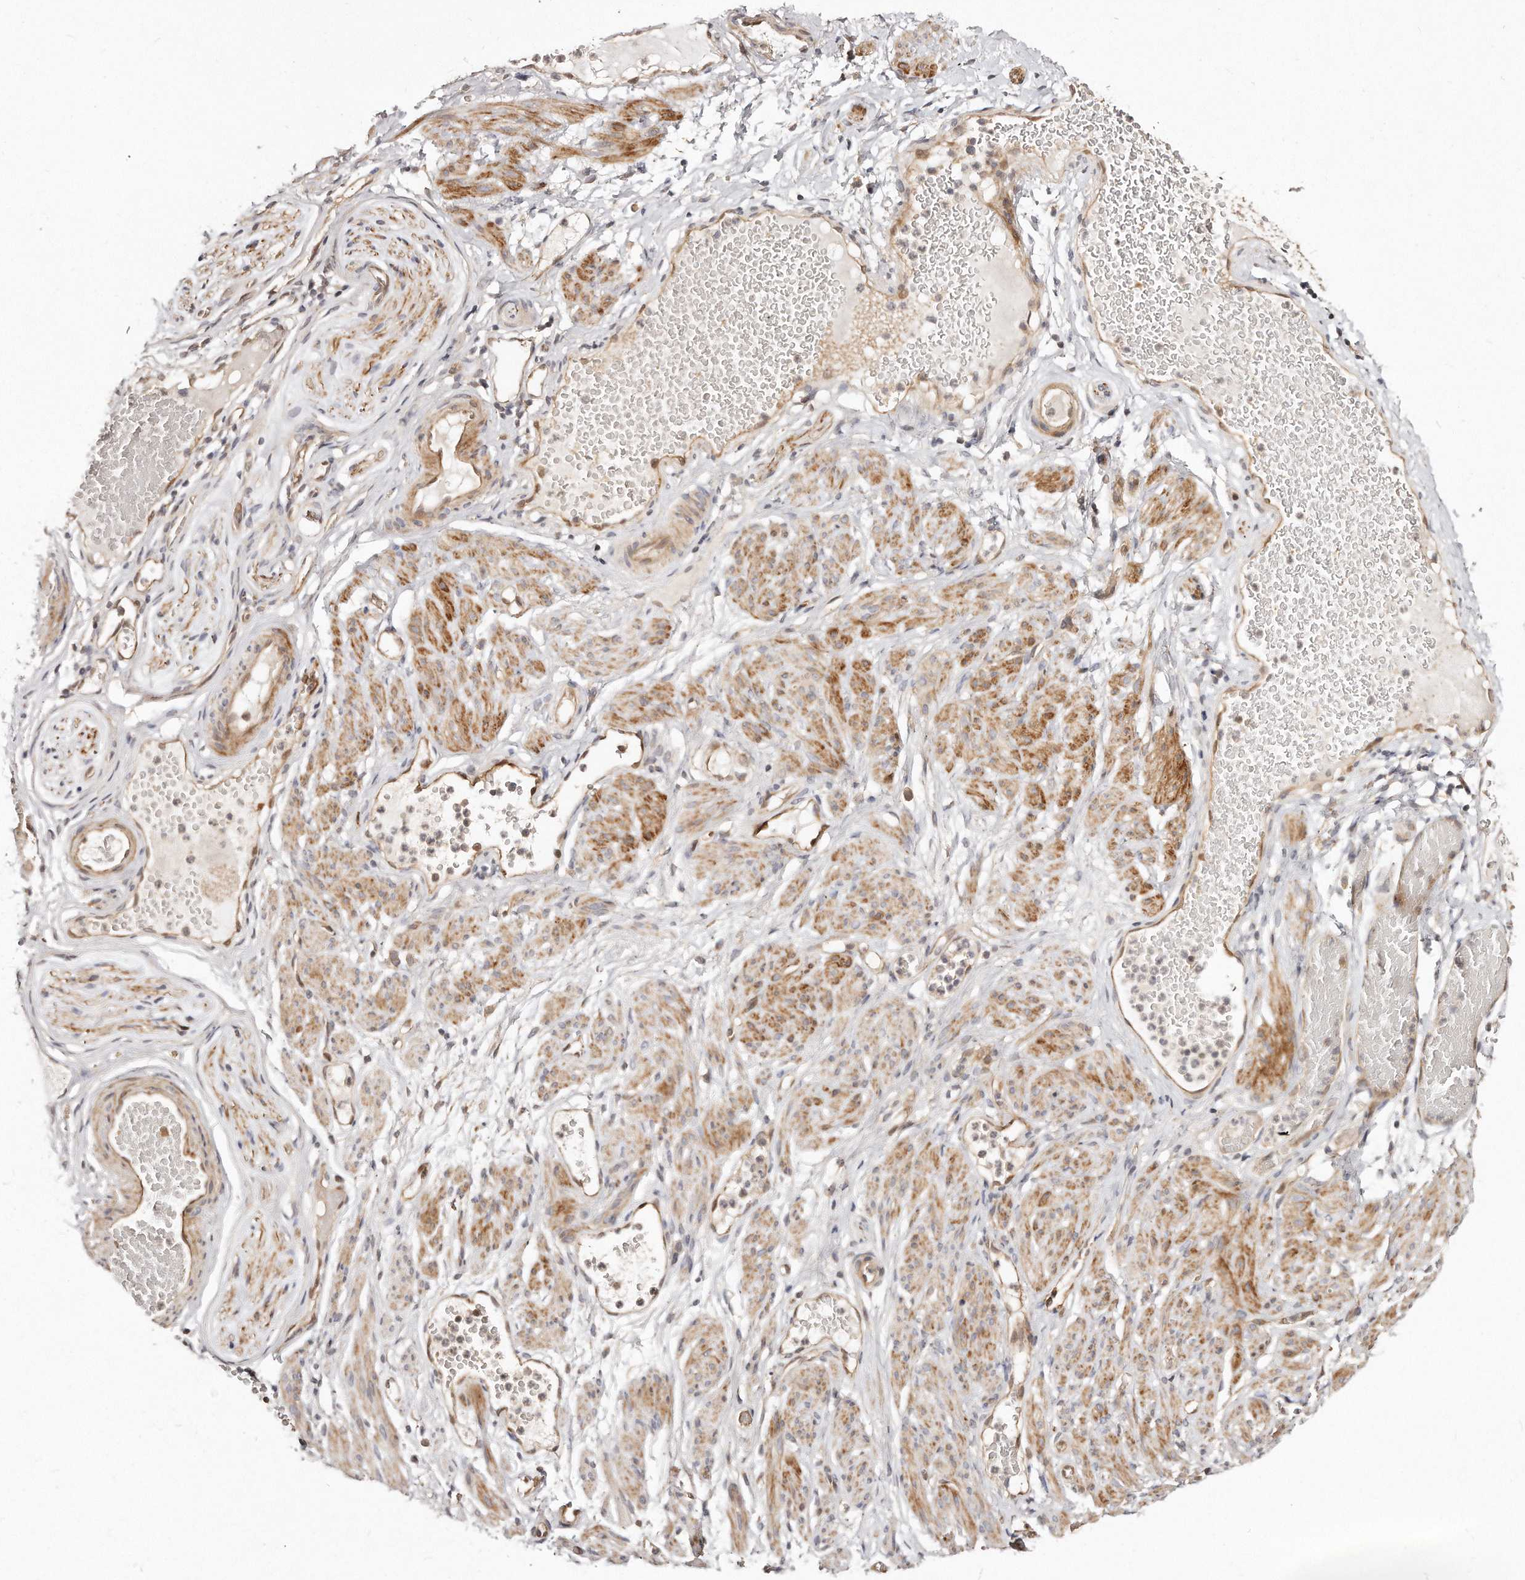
{"staining": {"intensity": "negative", "quantity": "none", "location": "none"}, "tissue": "adipose tissue", "cell_type": "Adipocytes", "image_type": "normal", "snomed": [{"axis": "morphology", "description": "Normal tissue, NOS"}, {"axis": "topography", "description": "Smooth muscle"}, {"axis": "topography", "description": "Peripheral nerve tissue"}], "caption": "Immunohistochemistry micrograph of normal adipose tissue stained for a protein (brown), which exhibits no expression in adipocytes. (DAB (3,3'-diaminobenzidine) immunohistochemistry with hematoxylin counter stain).", "gene": "GBP4", "patient": {"sex": "female", "age": 39}}